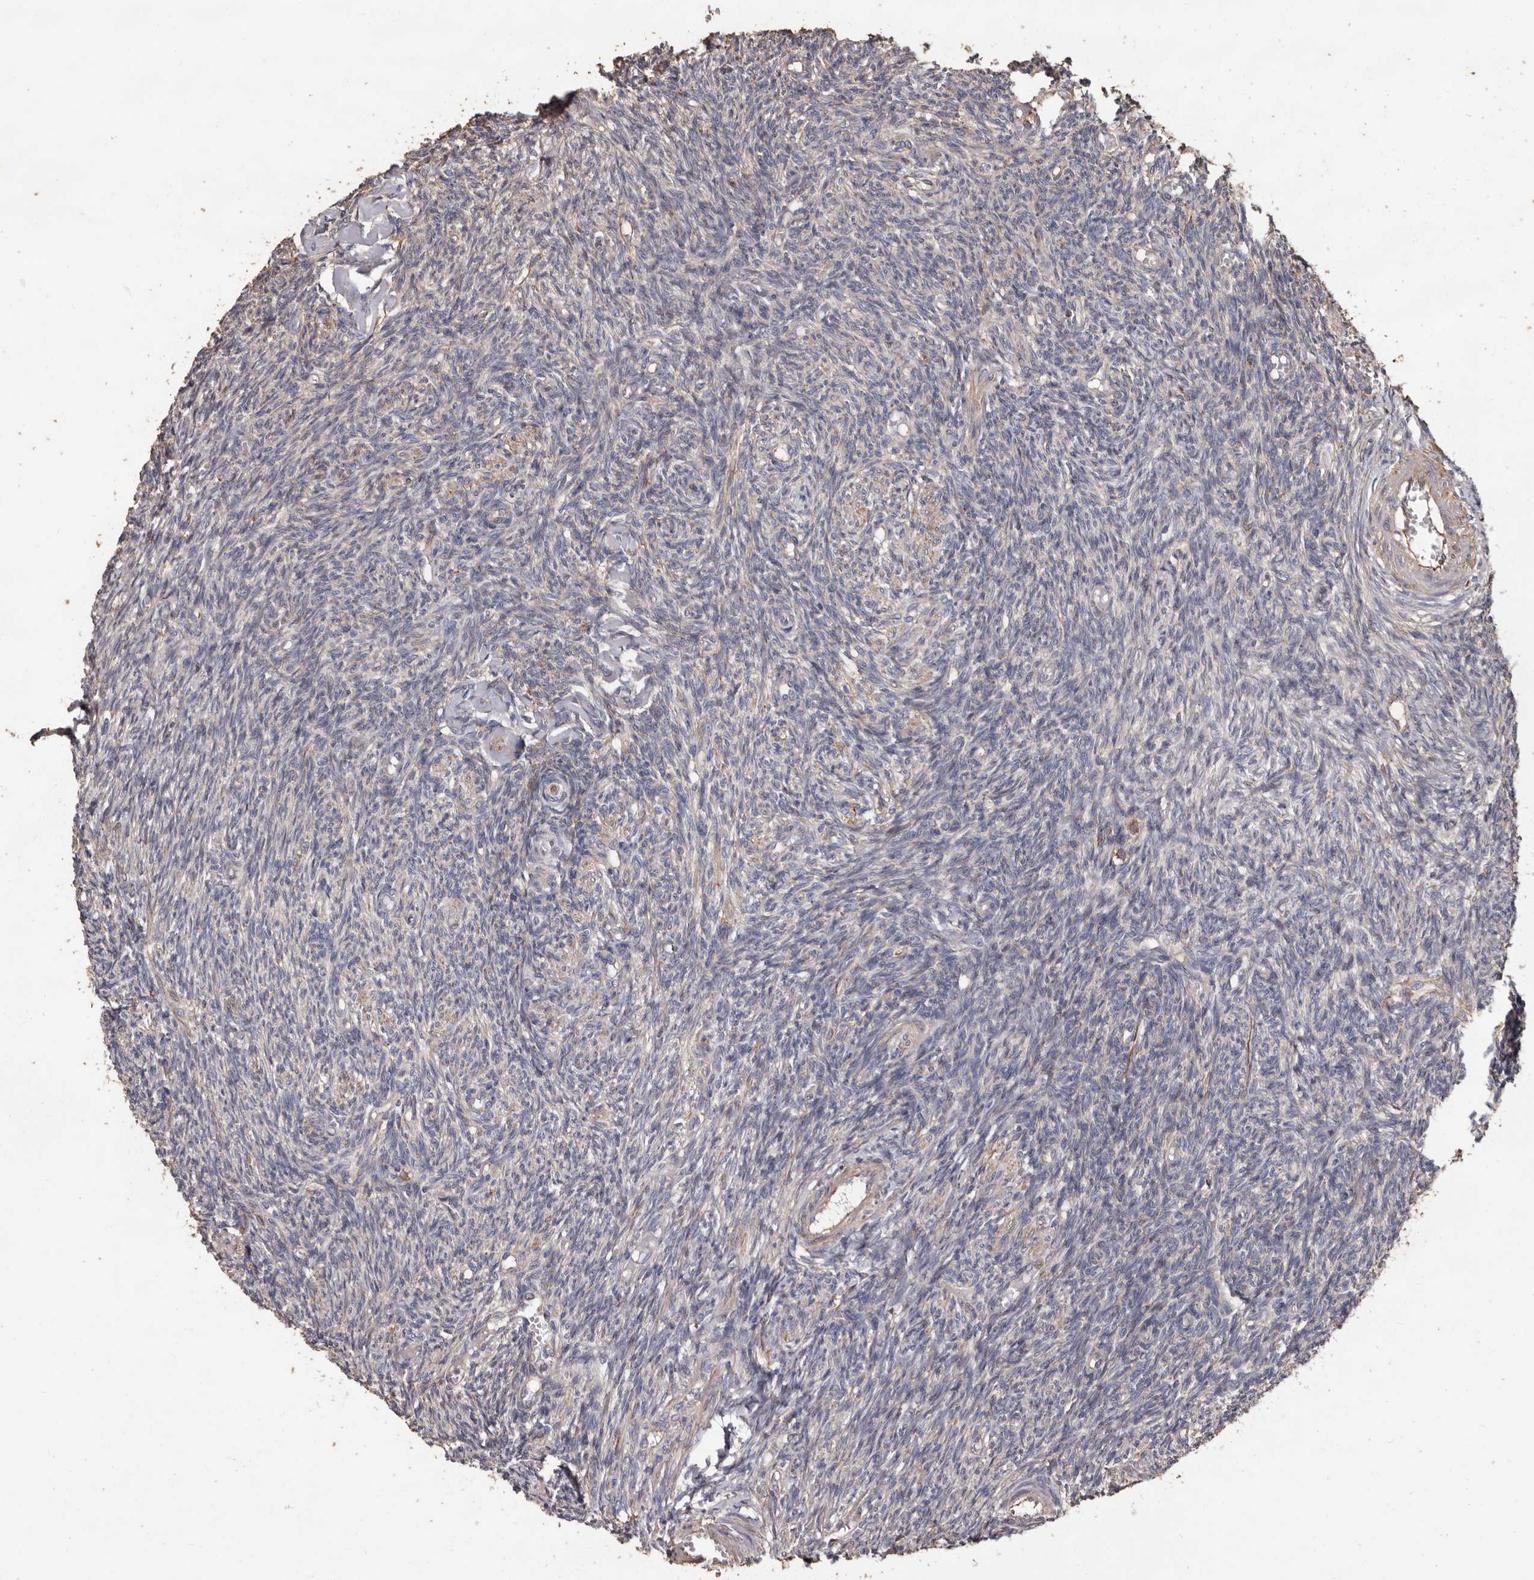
{"staining": {"intensity": "weak", "quantity": "<25%", "location": "cytoplasmic/membranous"}, "tissue": "ovary", "cell_type": "Ovarian stroma cells", "image_type": "normal", "snomed": [{"axis": "morphology", "description": "Normal tissue, NOS"}, {"axis": "topography", "description": "Ovary"}], "caption": "High power microscopy micrograph of an immunohistochemistry photomicrograph of unremarkable ovary, revealing no significant staining in ovarian stroma cells.", "gene": "OSGIN2", "patient": {"sex": "female", "age": 27}}